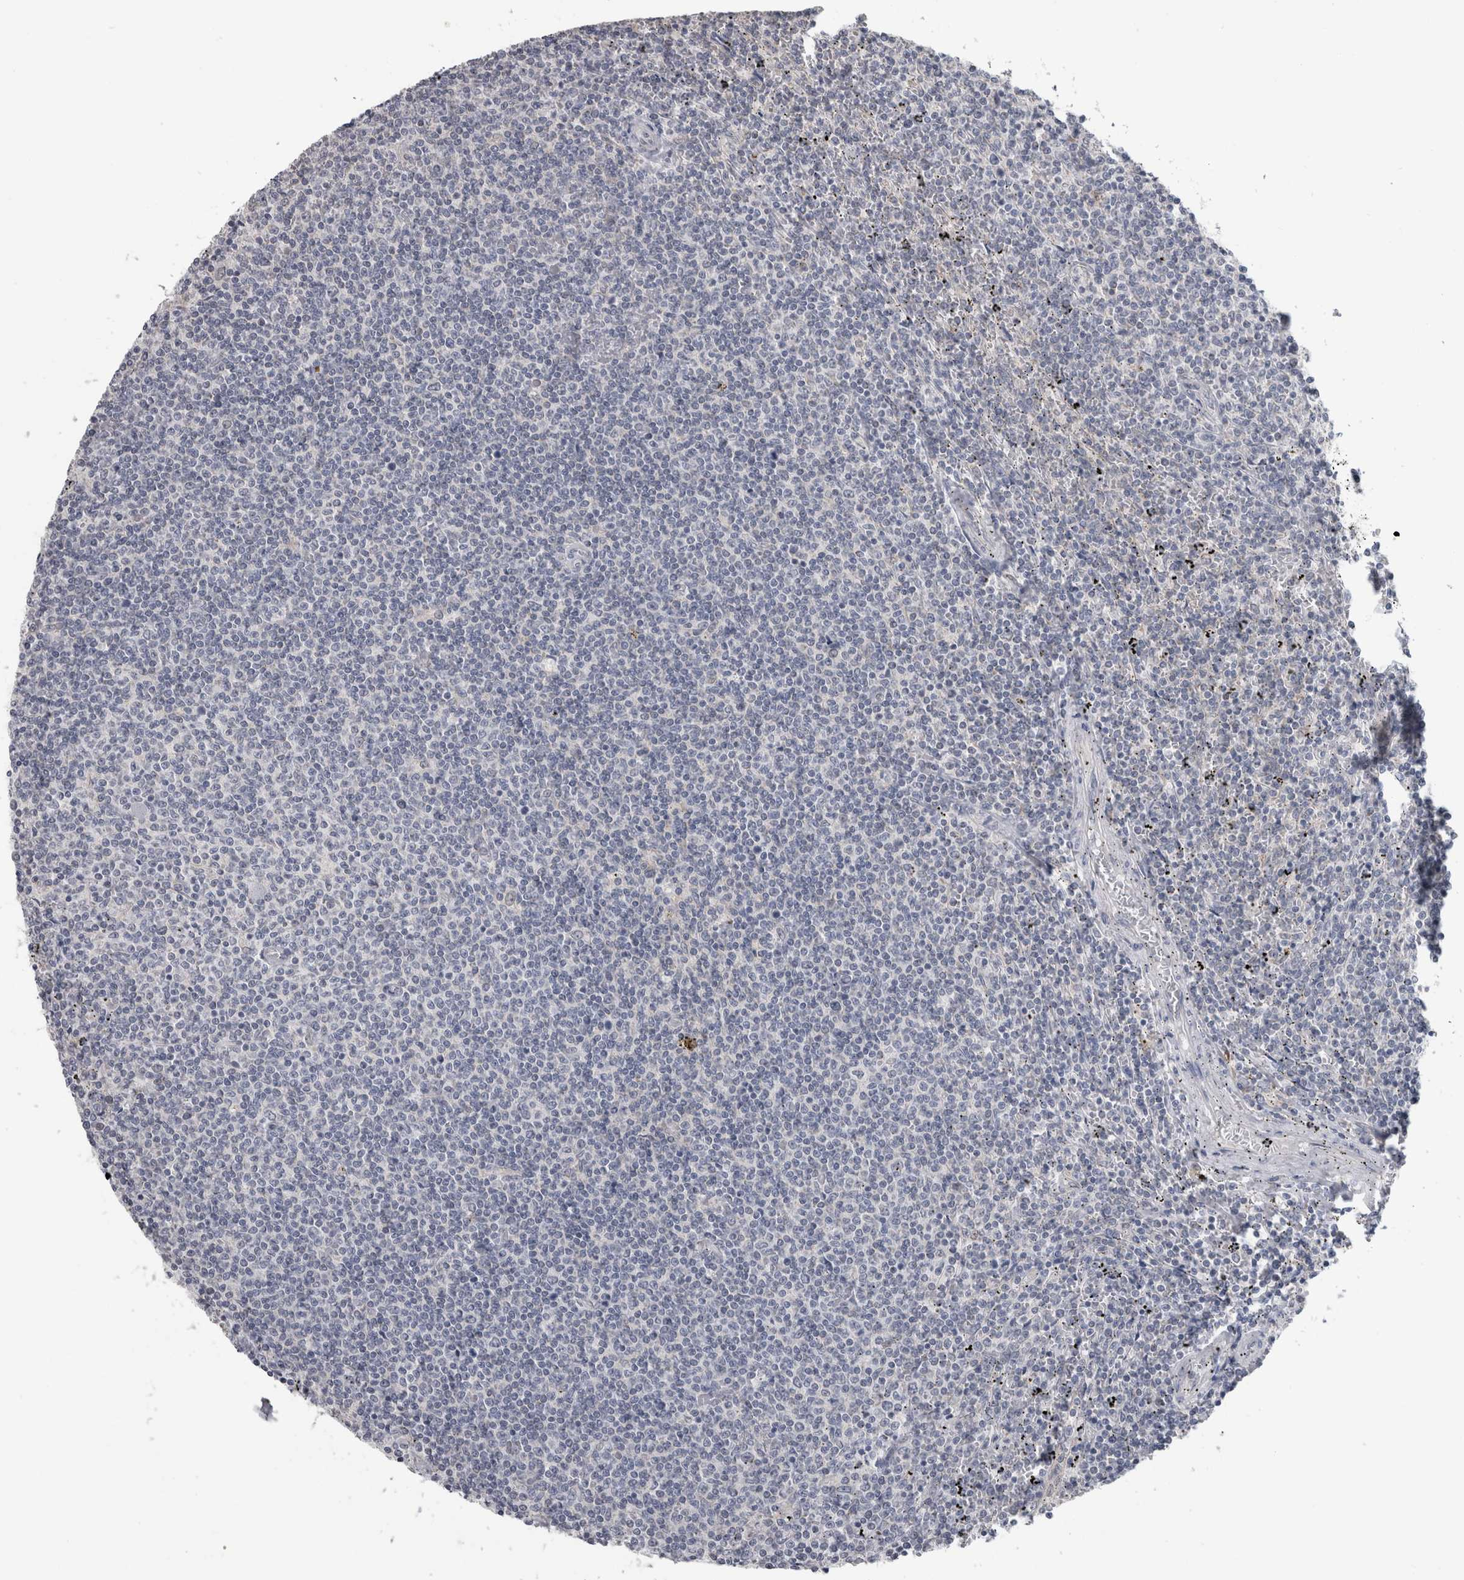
{"staining": {"intensity": "negative", "quantity": "none", "location": "none"}, "tissue": "lymphoma", "cell_type": "Tumor cells", "image_type": "cancer", "snomed": [{"axis": "morphology", "description": "Malignant lymphoma, non-Hodgkin's type, Low grade"}, {"axis": "topography", "description": "Spleen"}], "caption": "Human lymphoma stained for a protein using immunohistochemistry (IHC) shows no positivity in tumor cells.", "gene": "TMEM242", "patient": {"sex": "female", "age": 50}}